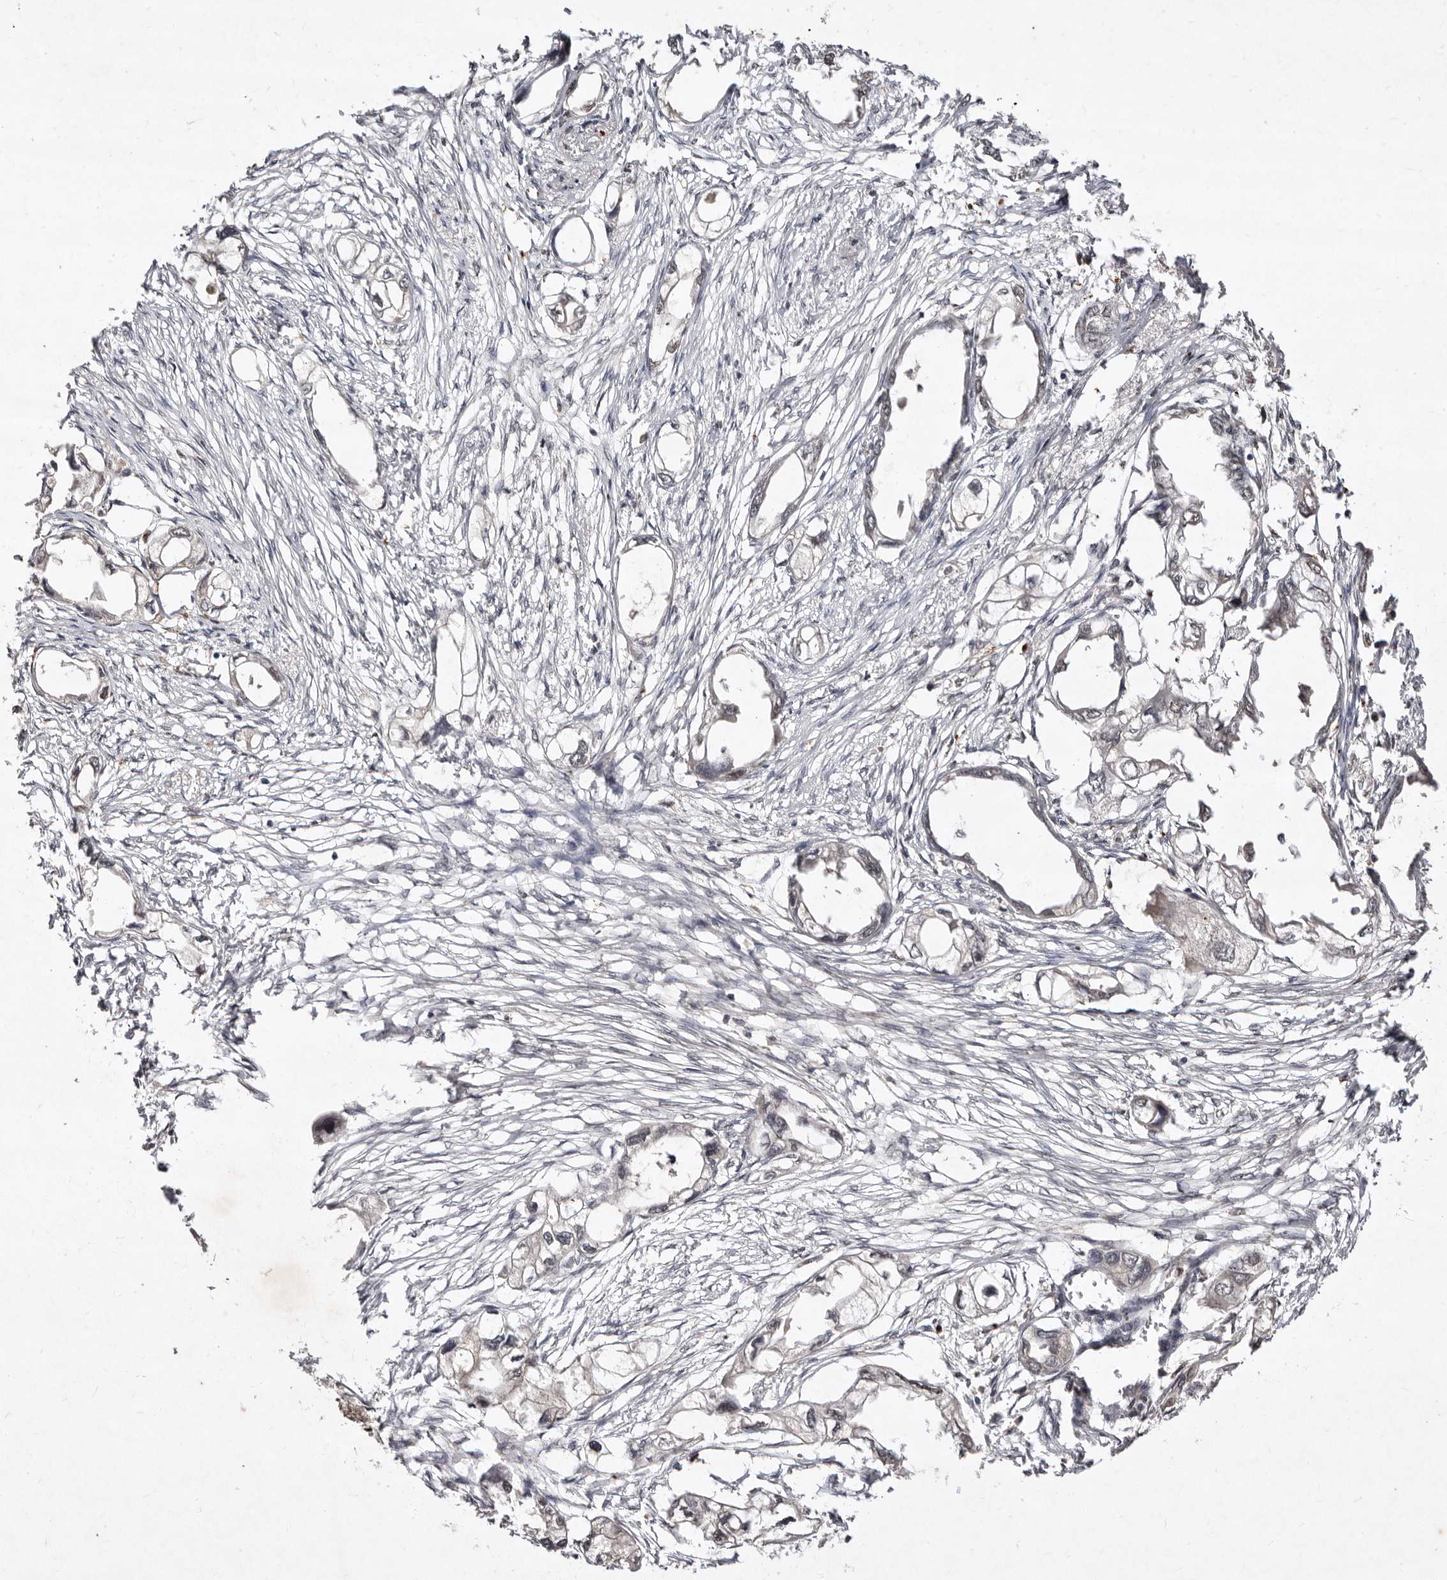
{"staining": {"intensity": "negative", "quantity": "none", "location": "none"}, "tissue": "endometrial cancer", "cell_type": "Tumor cells", "image_type": "cancer", "snomed": [{"axis": "morphology", "description": "Adenocarcinoma, NOS"}, {"axis": "morphology", "description": "Adenocarcinoma, metastatic, NOS"}, {"axis": "topography", "description": "Adipose tissue"}, {"axis": "topography", "description": "Endometrium"}], "caption": "An immunohistochemistry micrograph of endometrial cancer is shown. There is no staining in tumor cells of endometrial cancer.", "gene": "LCORL", "patient": {"sex": "female", "age": 67}}